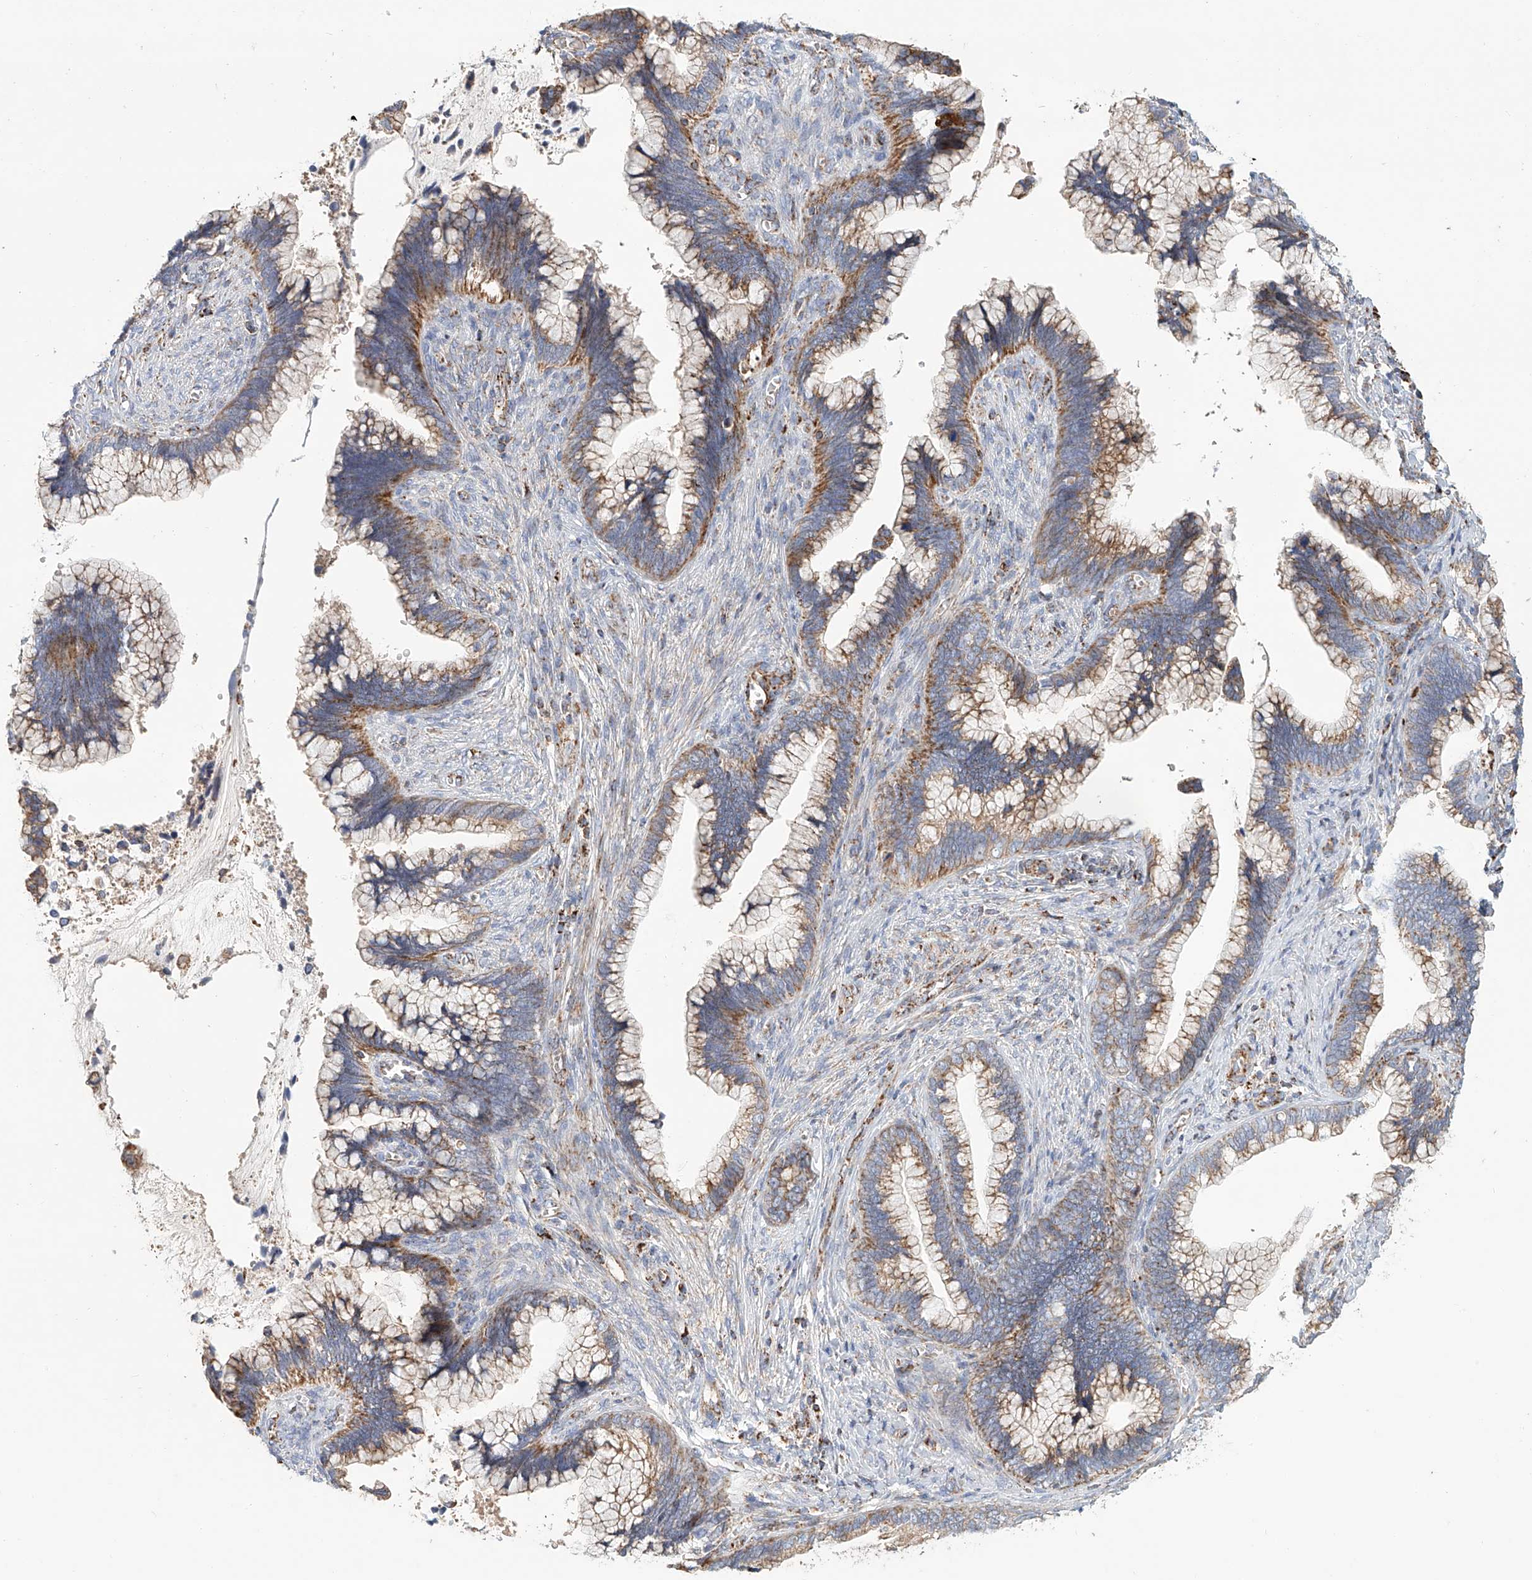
{"staining": {"intensity": "moderate", "quantity": ">75%", "location": "cytoplasmic/membranous"}, "tissue": "cervical cancer", "cell_type": "Tumor cells", "image_type": "cancer", "snomed": [{"axis": "morphology", "description": "Adenocarcinoma, NOS"}, {"axis": "topography", "description": "Cervix"}], "caption": "Moderate cytoplasmic/membranous staining is present in about >75% of tumor cells in cervical cancer (adenocarcinoma). (Stains: DAB (3,3'-diaminobenzidine) in brown, nuclei in blue, Microscopy: brightfield microscopy at high magnification).", "gene": "MCL1", "patient": {"sex": "female", "age": 44}}